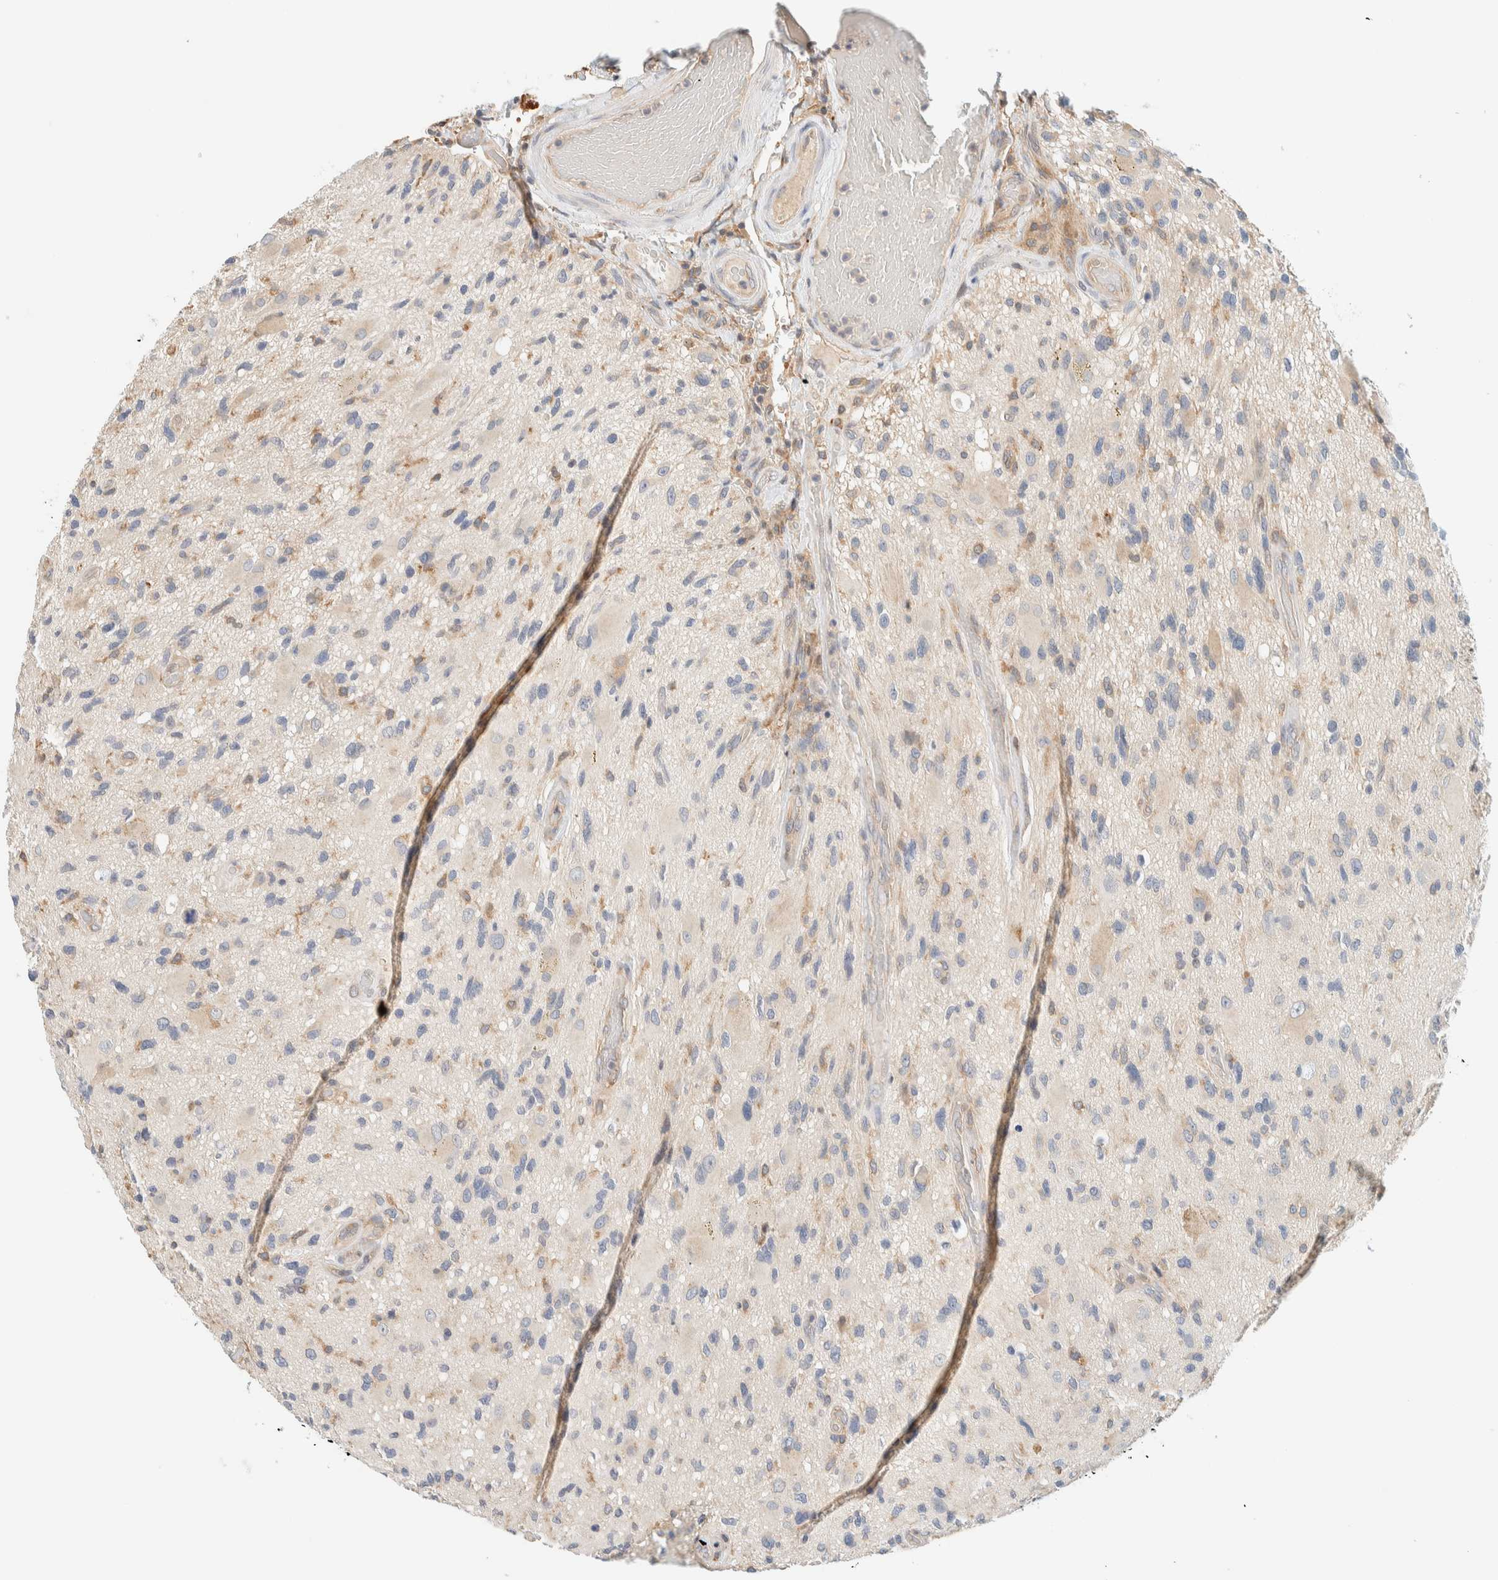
{"staining": {"intensity": "weak", "quantity": "<25%", "location": "cytoplasmic/membranous"}, "tissue": "glioma", "cell_type": "Tumor cells", "image_type": "cancer", "snomed": [{"axis": "morphology", "description": "Glioma, malignant, High grade"}, {"axis": "topography", "description": "Brain"}], "caption": "Immunohistochemical staining of human high-grade glioma (malignant) demonstrates no significant positivity in tumor cells.", "gene": "SUMF2", "patient": {"sex": "male", "age": 33}}